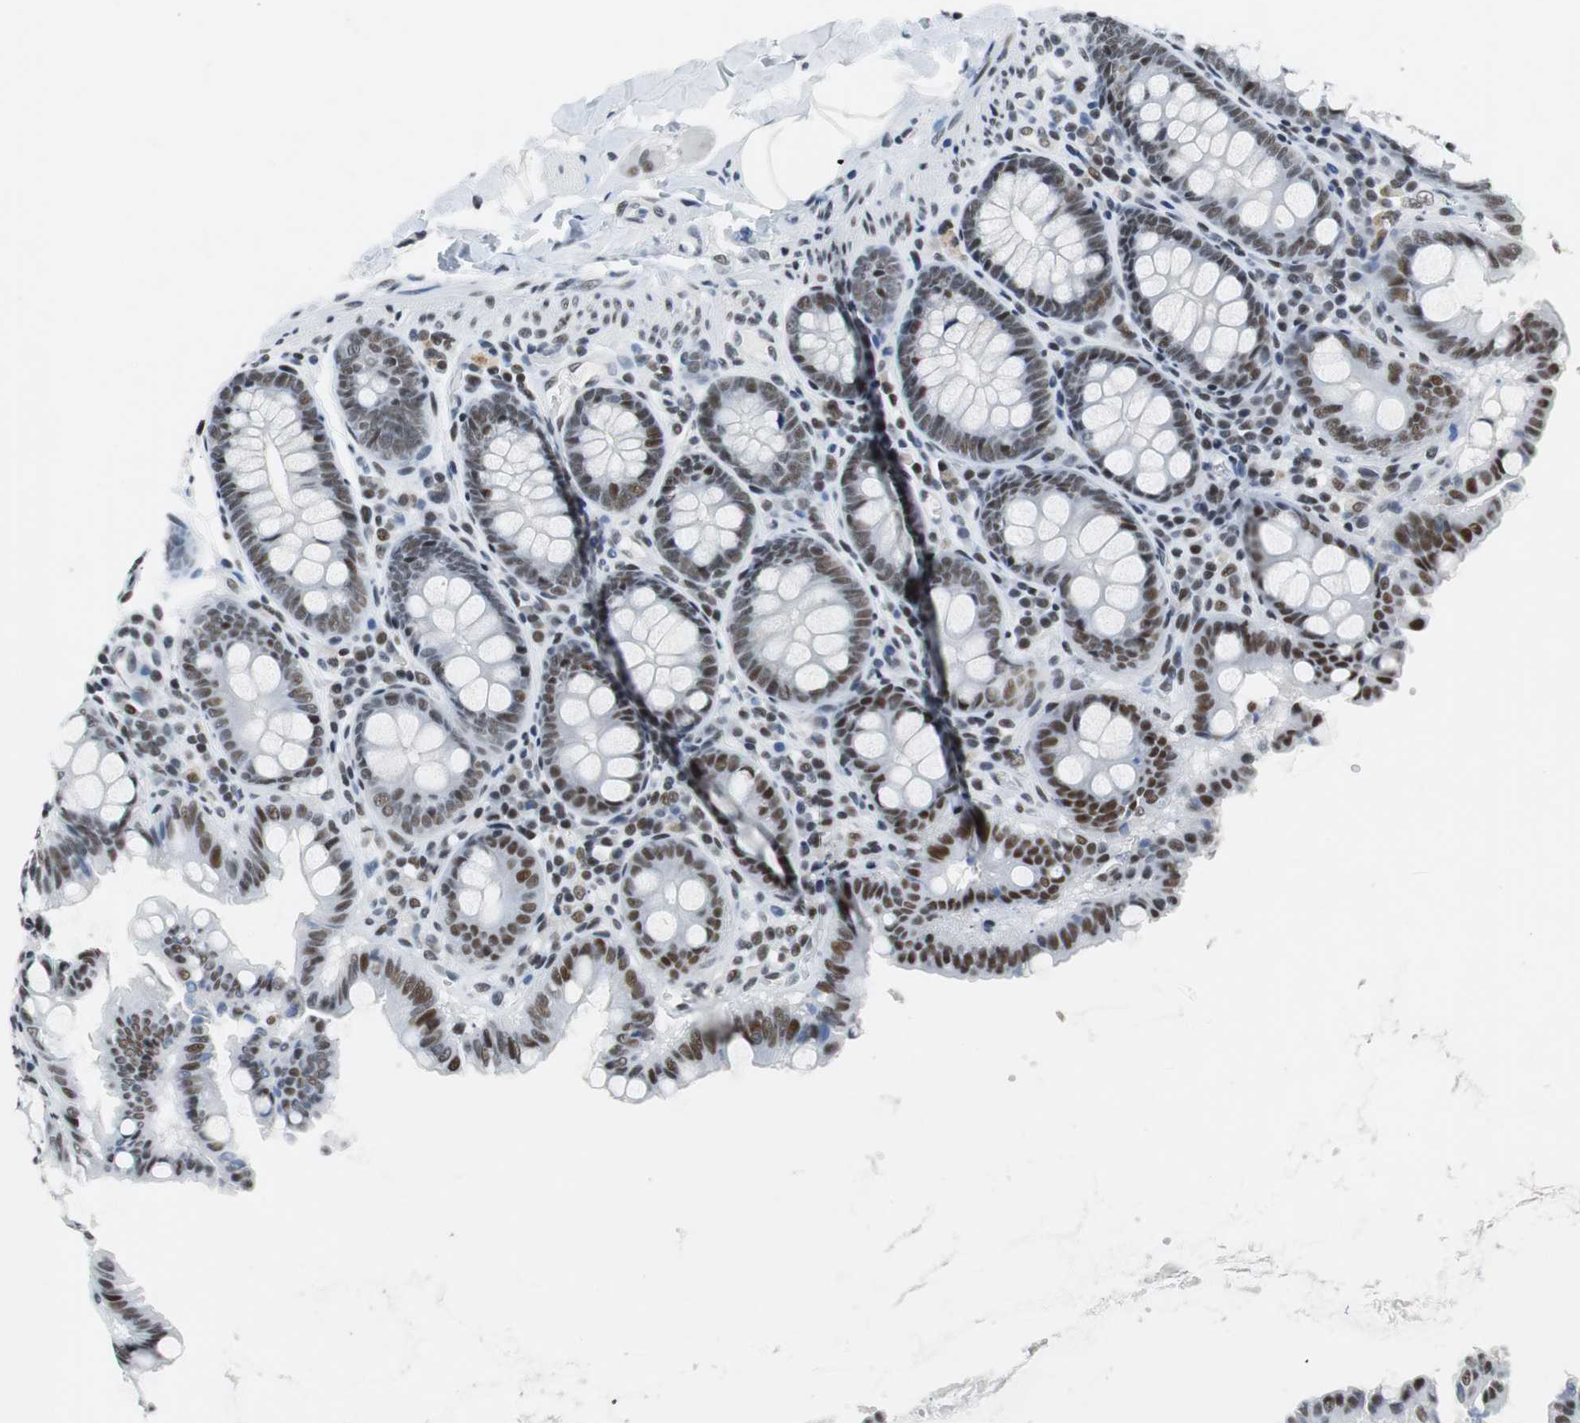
{"staining": {"intensity": "negative", "quantity": "none", "location": "none"}, "tissue": "colon", "cell_type": "Endothelial cells", "image_type": "normal", "snomed": [{"axis": "morphology", "description": "Normal tissue, NOS"}, {"axis": "topography", "description": "Colon"}], "caption": "High magnification brightfield microscopy of benign colon stained with DAB (3,3'-diaminobenzidine) (brown) and counterstained with hematoxylin (blue): endothelial cells show no significant expression.", "gene": "HDAC3", "patient": {"sex": "female", "age": 61}}